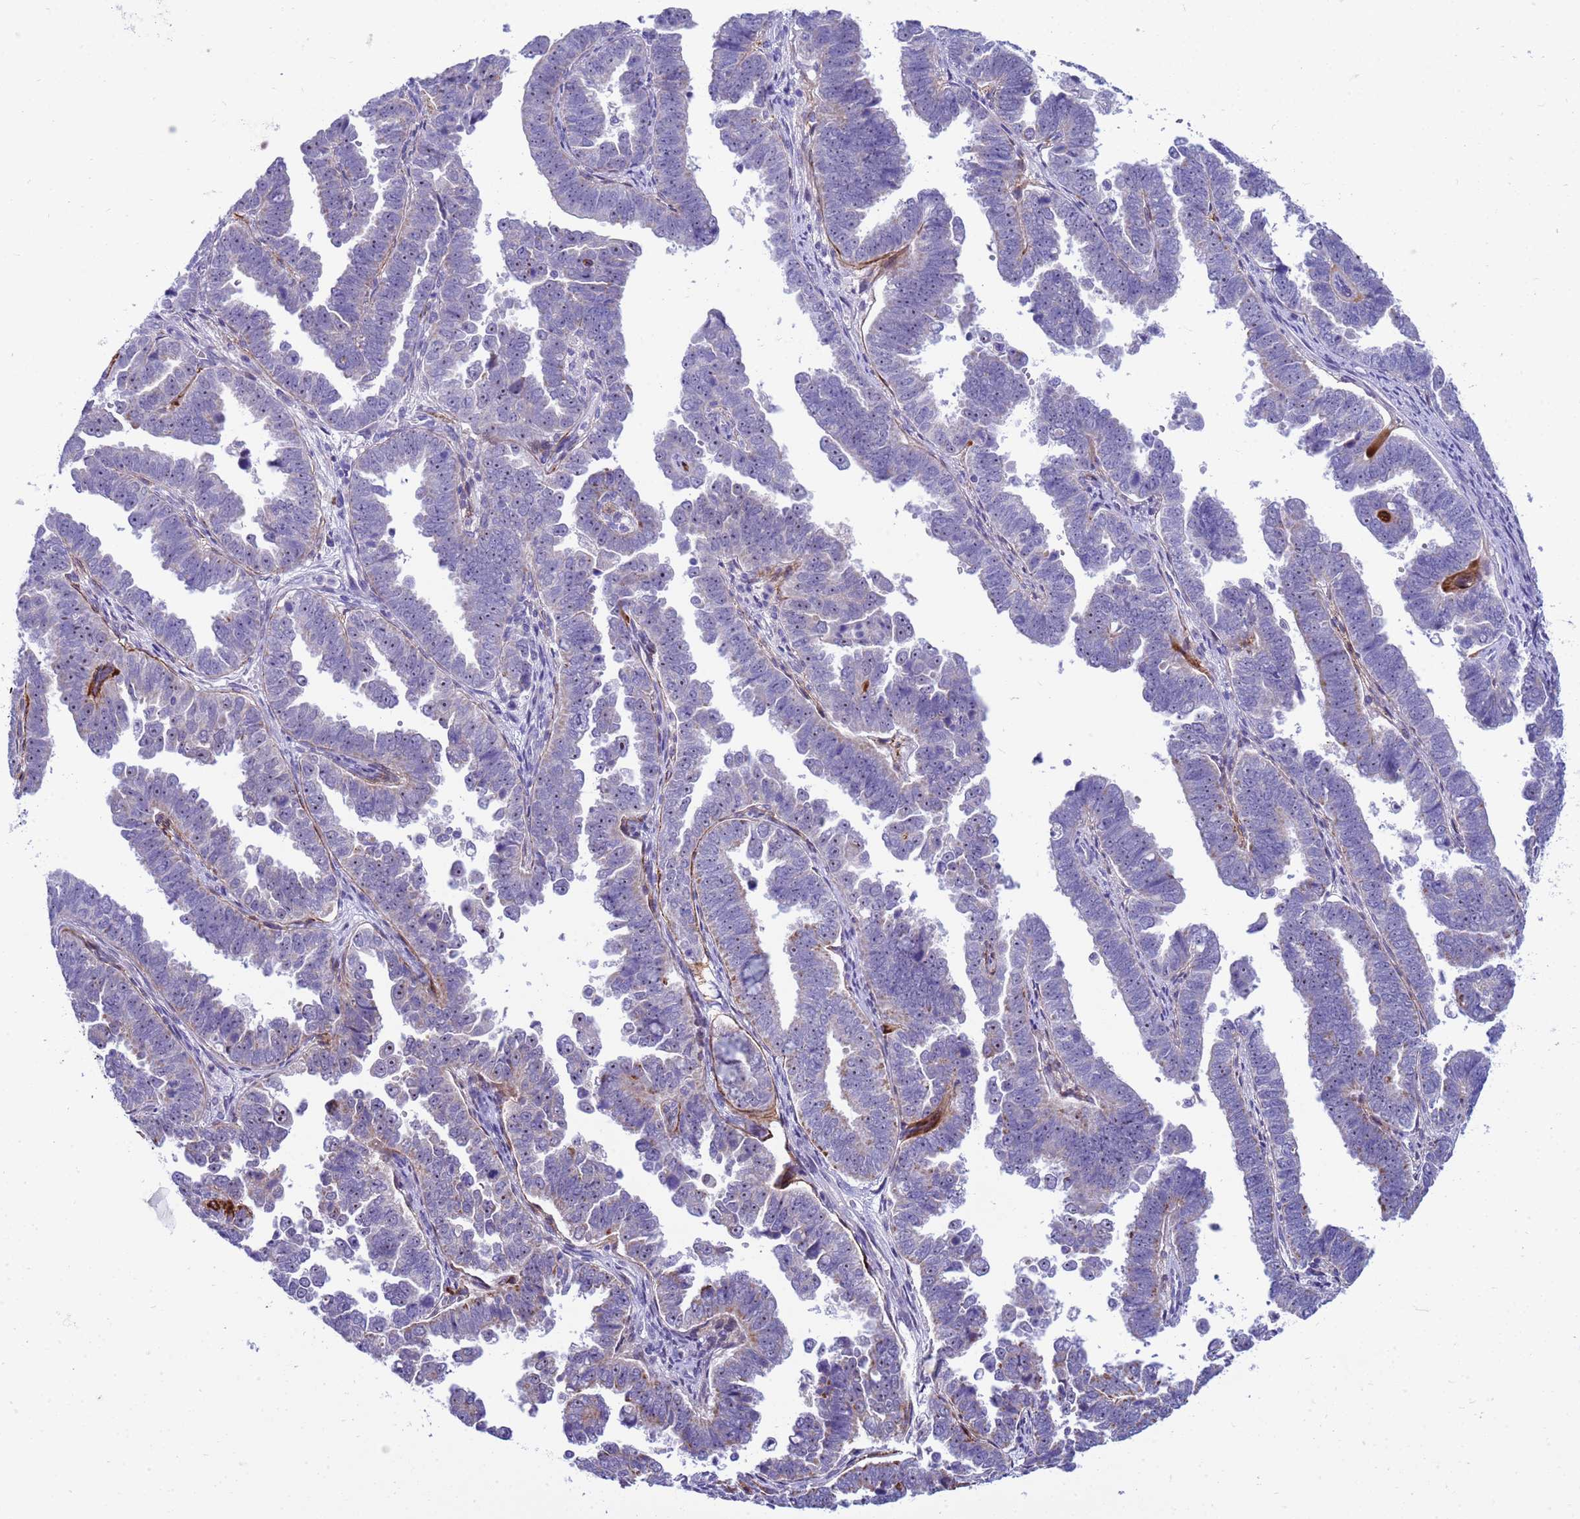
{"staining": {"intensity": "negative", "quantity": "none", "location": "none"}, "tissue": "endometrial cancer", "cell_type": "Tumor cells", "image_type": "cancer", "snomed": [{"axis": "morphology", "description": "Adenocarcinoma, NOS"}, {"axis": "topography", "description": "Endometrium"}], "caption": "Adenocarcinoma (endometrial) was stained to show a protein in brown. There is no significant positivity in tumor cells.", "gene": "LRATD1", "patient": {"sex": "female", "age": 75}}